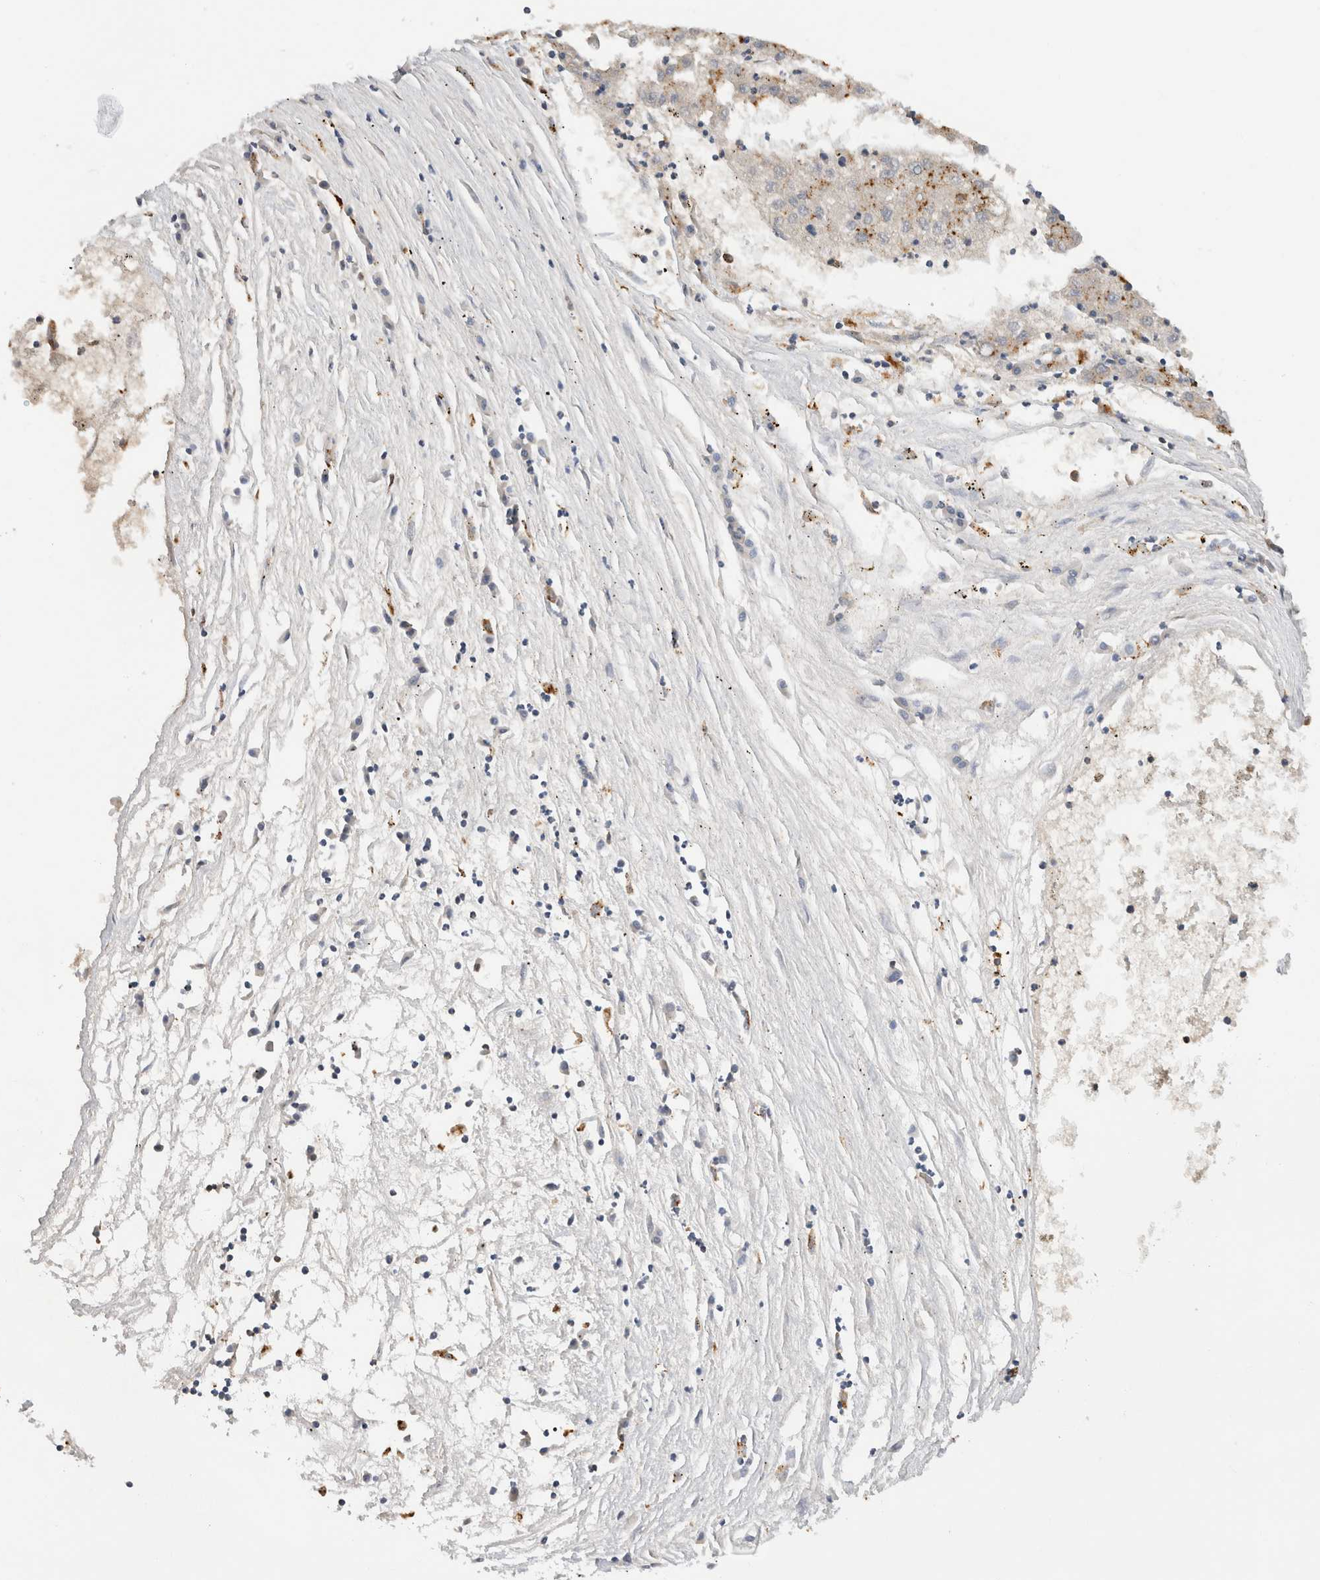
{"staining": {"intensity": "moderate", "quantity": "25%-75%", "location": "cytoplasmic/membranous"}, "tissue": "liver cancer", "cell_type": "Tumor cells", "image_type": "cancer", "snomed": [{"axis": "morphology", "description": "Carcinoma, Hepatocellular, NOS"}, {"axis": "topography", "description": "Liver"}], "caption": "An image of human liver cancer (hepatocellular carcinoma) stained for a protein displays moderate cytoplasmic/membranous brown staining in tumor cells.", "gene": "GNS", "patient": {"sex": "male", "age": 72}}